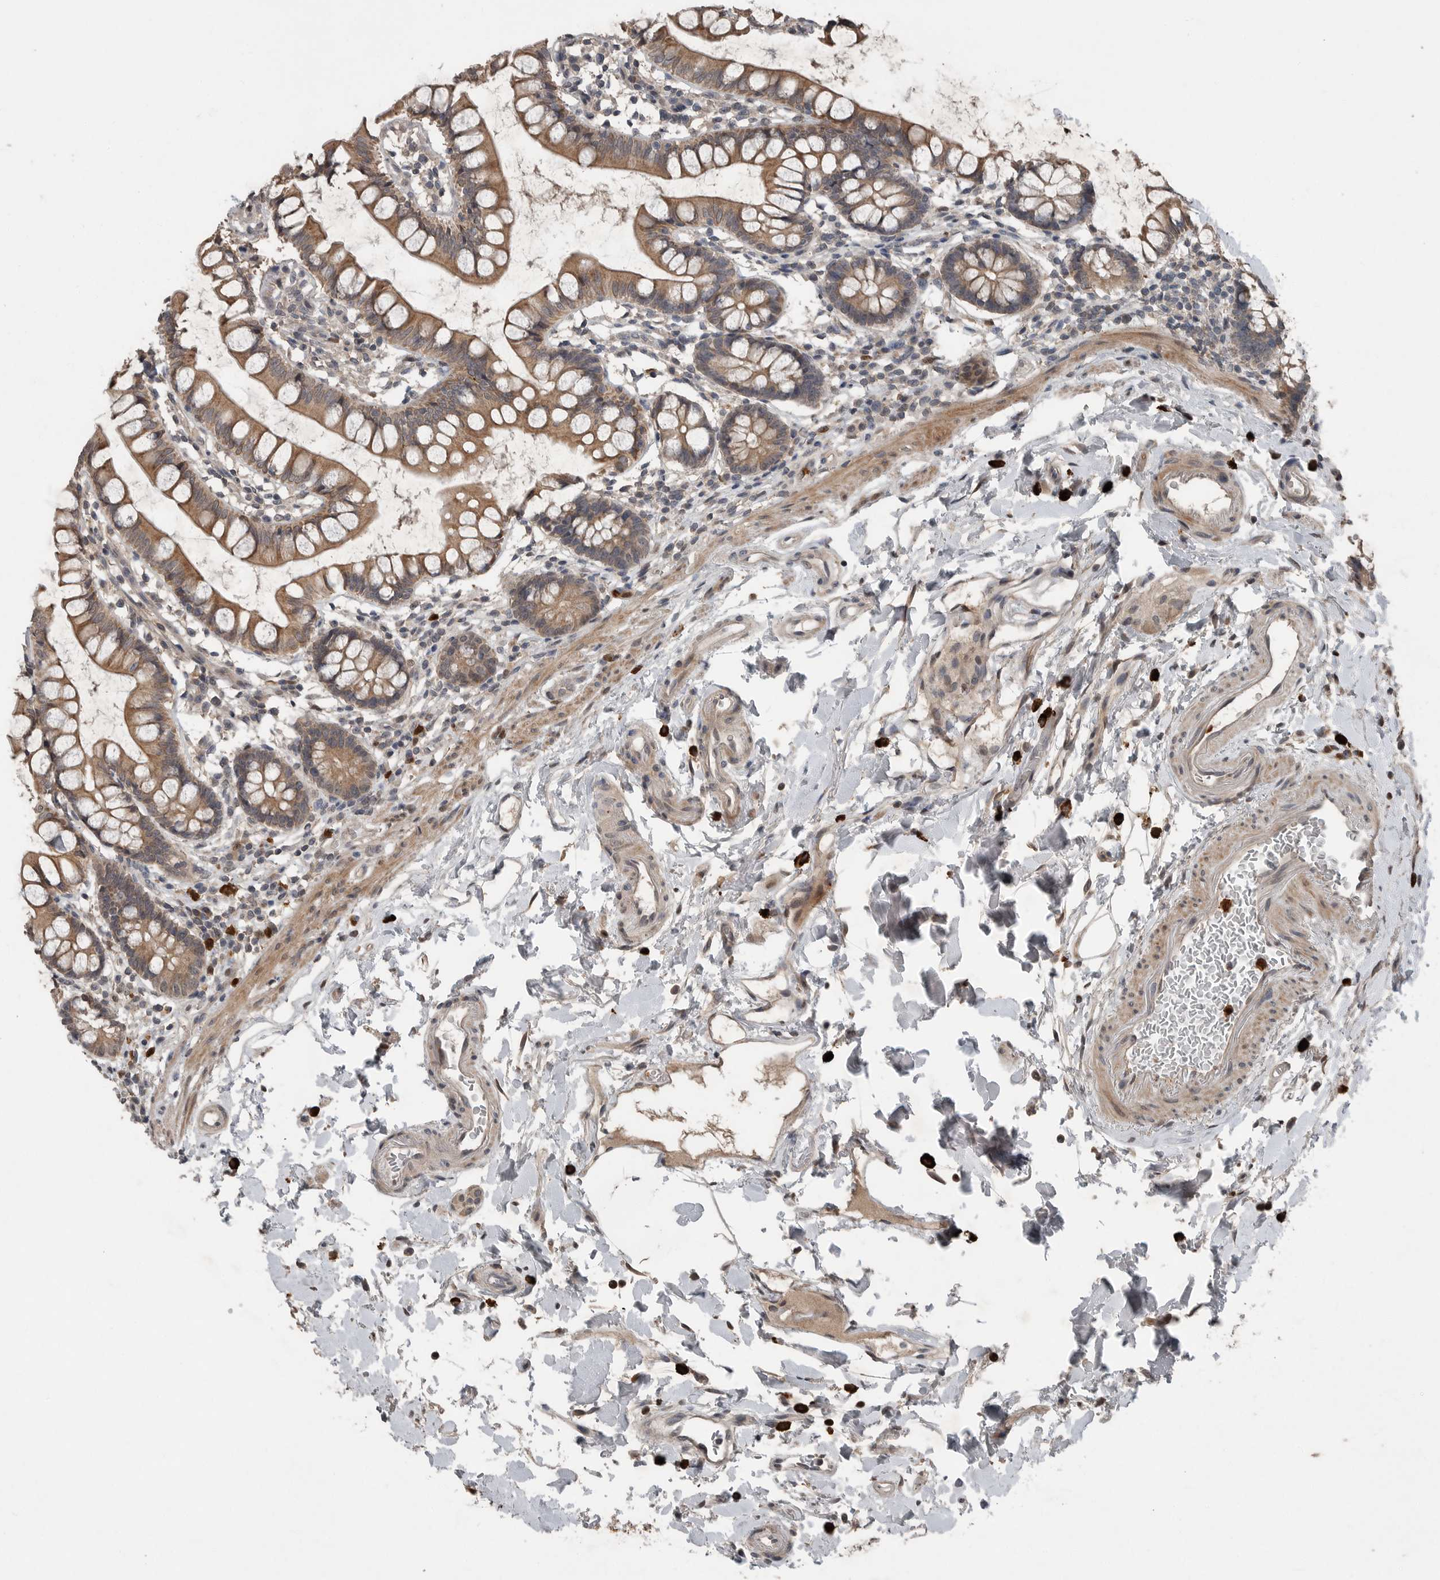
{"staining": {"intensity": "moderate", "quantity": ">75%", "location": "cytoplasmic/membranous"}, "tissue": "small intestine", "cell_type": "Glandular cells", "image_type": "normal", "snomed": [{"axis": "morphology", "description": "Normal tissue, NOS"}, {"axis": "topography", "description": "Small intestine"}], "caption": "The micrograph reveals a brown stain indicating the presence of a protein in the cytoplasmic/membranous of glandular cells in small intestine. (DAB IHC, brown staining for protein, blue staining for nuclei).", "gene": "SCP2", "patient": {"sex": "female", "age": 84}}